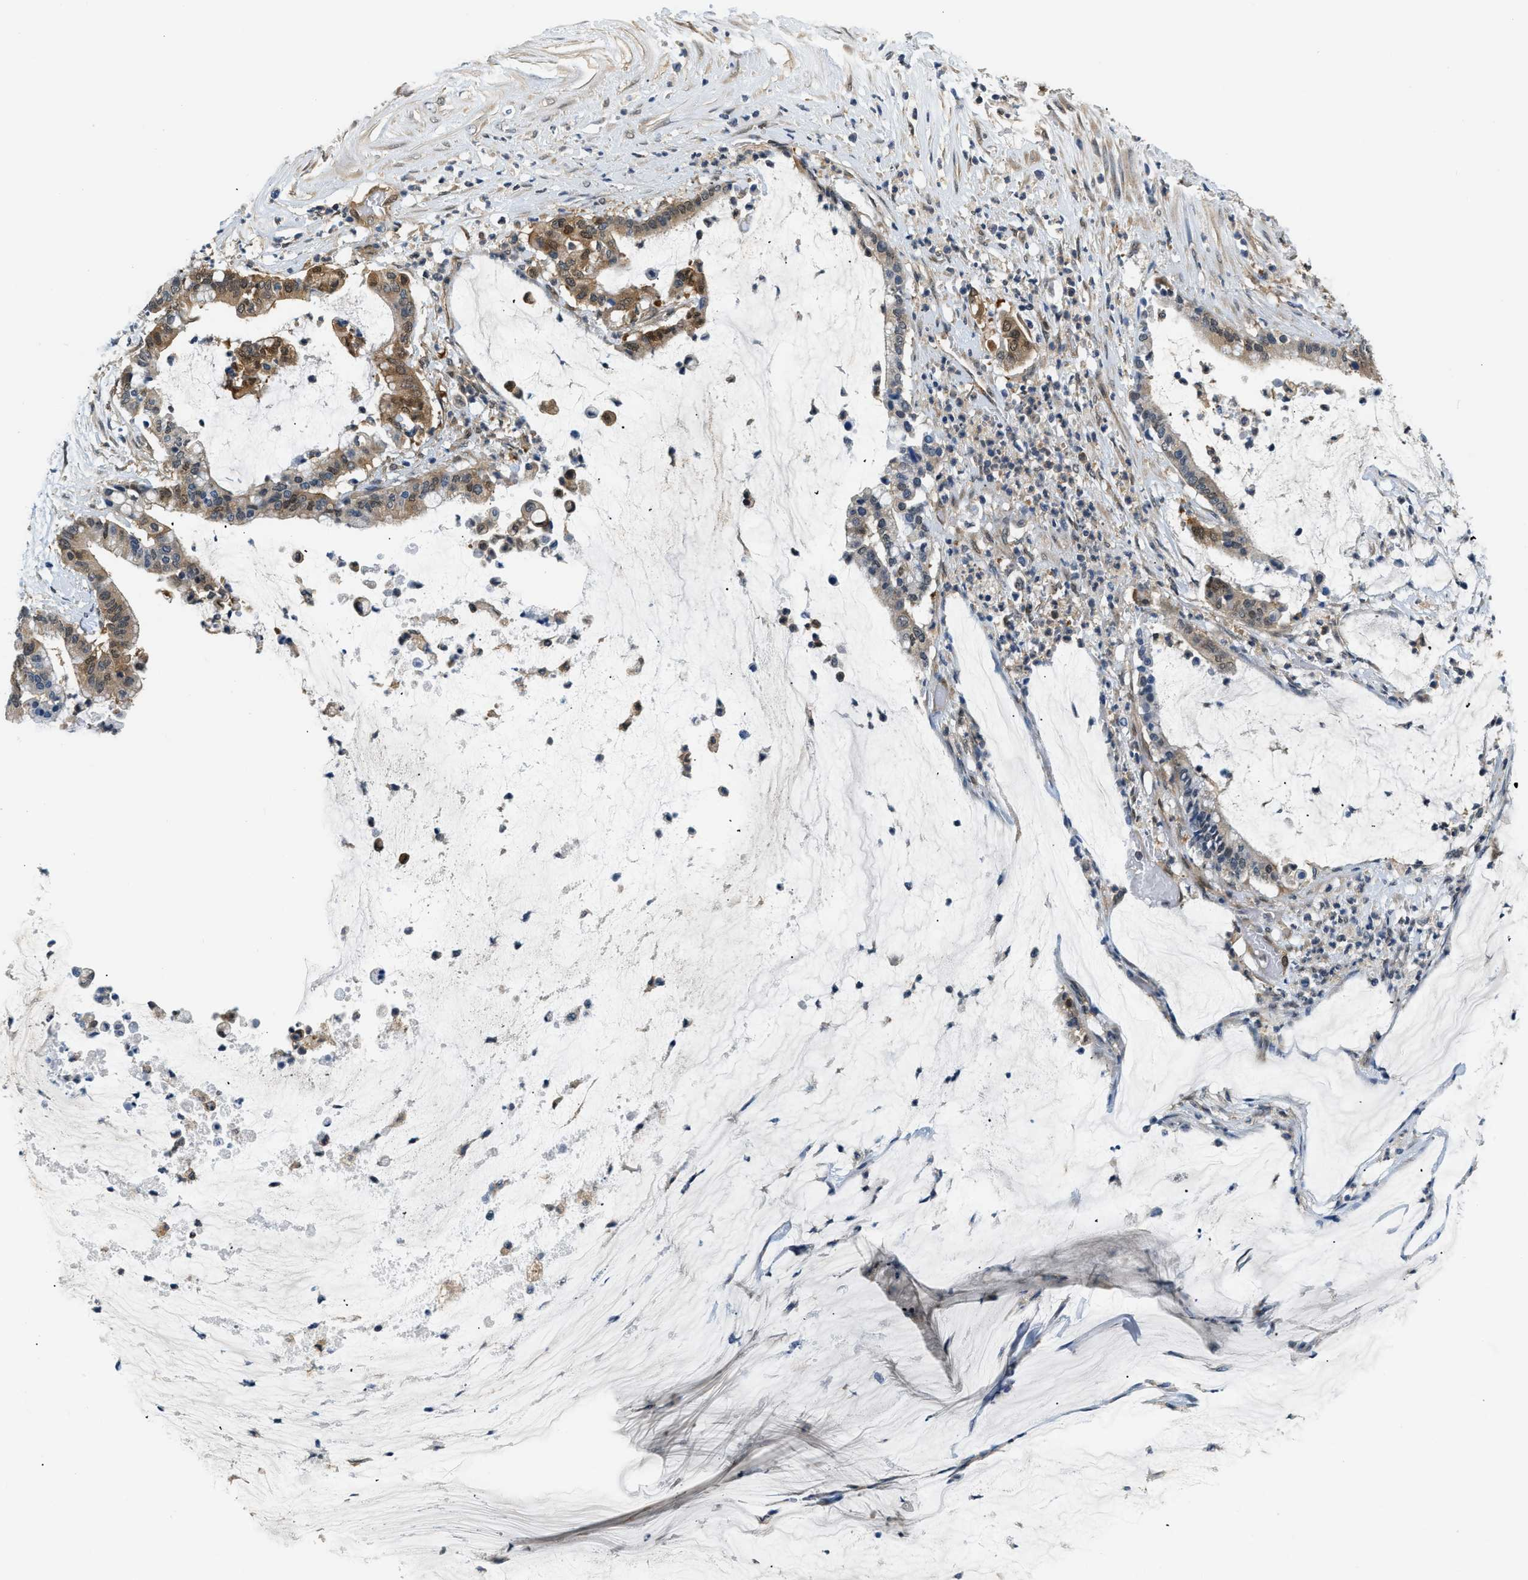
{"staining": {"intensity": "moderate", "quantity": ">75%", "location": "cytoplasmic/membranous,nuclear"}, "tissue": "pancreatic cancer", "cell_type": "Tumor cells", "image_type": "cancer", "snomed": [{"axis": "morphology", "description": "Adenocarcinoma, NOS"}, {"axis": "topography", "description": "Pancreas"}], "caption": "The image shows a brown stain indicating the presence of a protein in the cytoplasmic/membranous and nuclear of tumor cells in pancreatic cancer. The protein of interest is stained brown, and the nuclei are stained in blue (DAB (3,3'-diaminobenzidine) IHC with brightfield microscopy, high magnification).", "gene": "EIF4EBP2", "patient": {"sex": "male", "age": 41}}